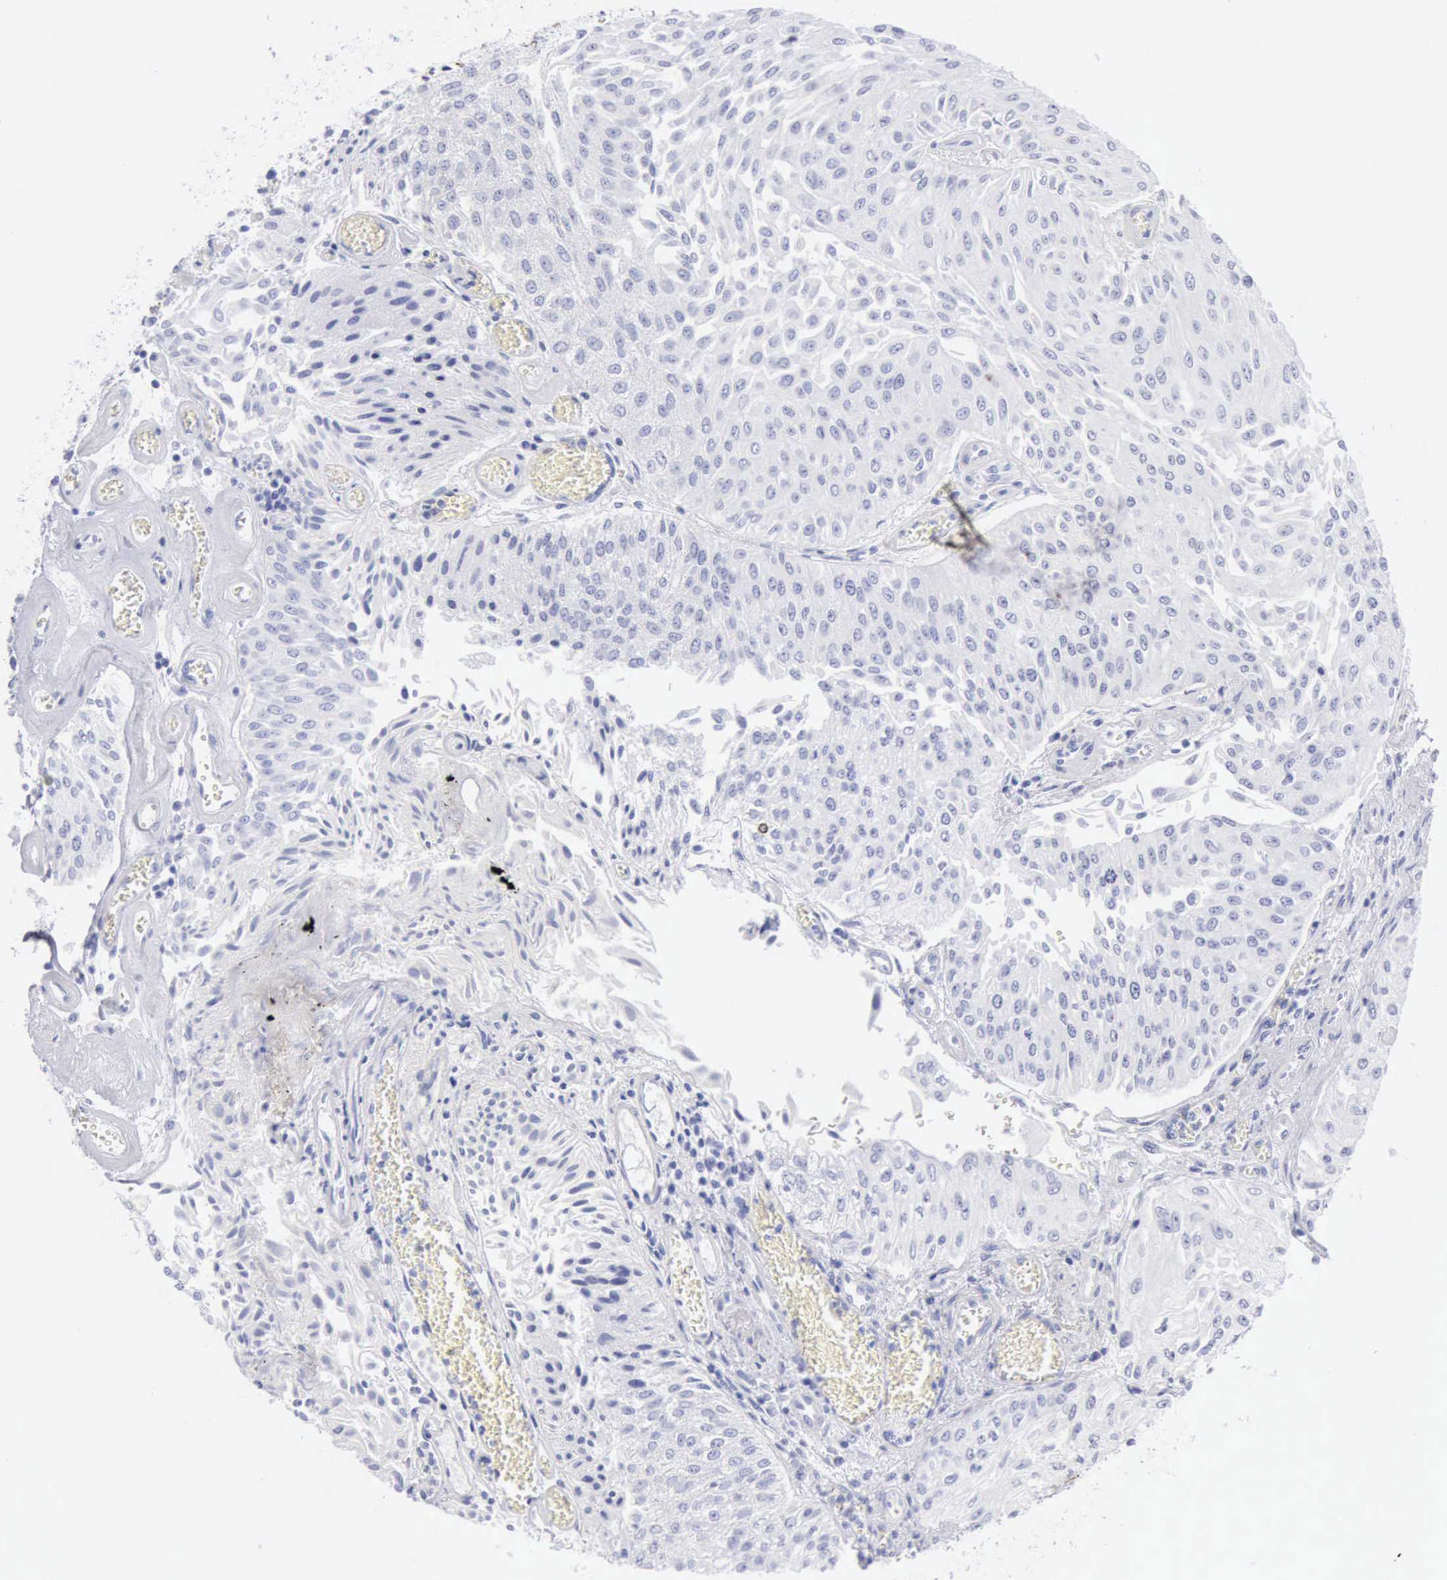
{"staining": {"intensity": "negative", "quantity": "none", "location": "none"}, "tissue": "urothelial cancer", "cell_type": "Tumor cells", "image_type": "cancer", "snomed": [{"axis": "morphology", "description": "Urothelial carcinoma, Low grade"}, {"axis": "topography", "description": "Urinary bladder"}], "caption": "This is a image of immunohistochemistry (IHC) staining of low-grade urothelial carcinoma, which shows no expression in tumor cells. (DAB (3,3'-diaminobenzidine) IHC visualized using brightfield microscopy, high magnification).", "gene": "KRT10", "patient": {"sex": "male", "age": 86}}